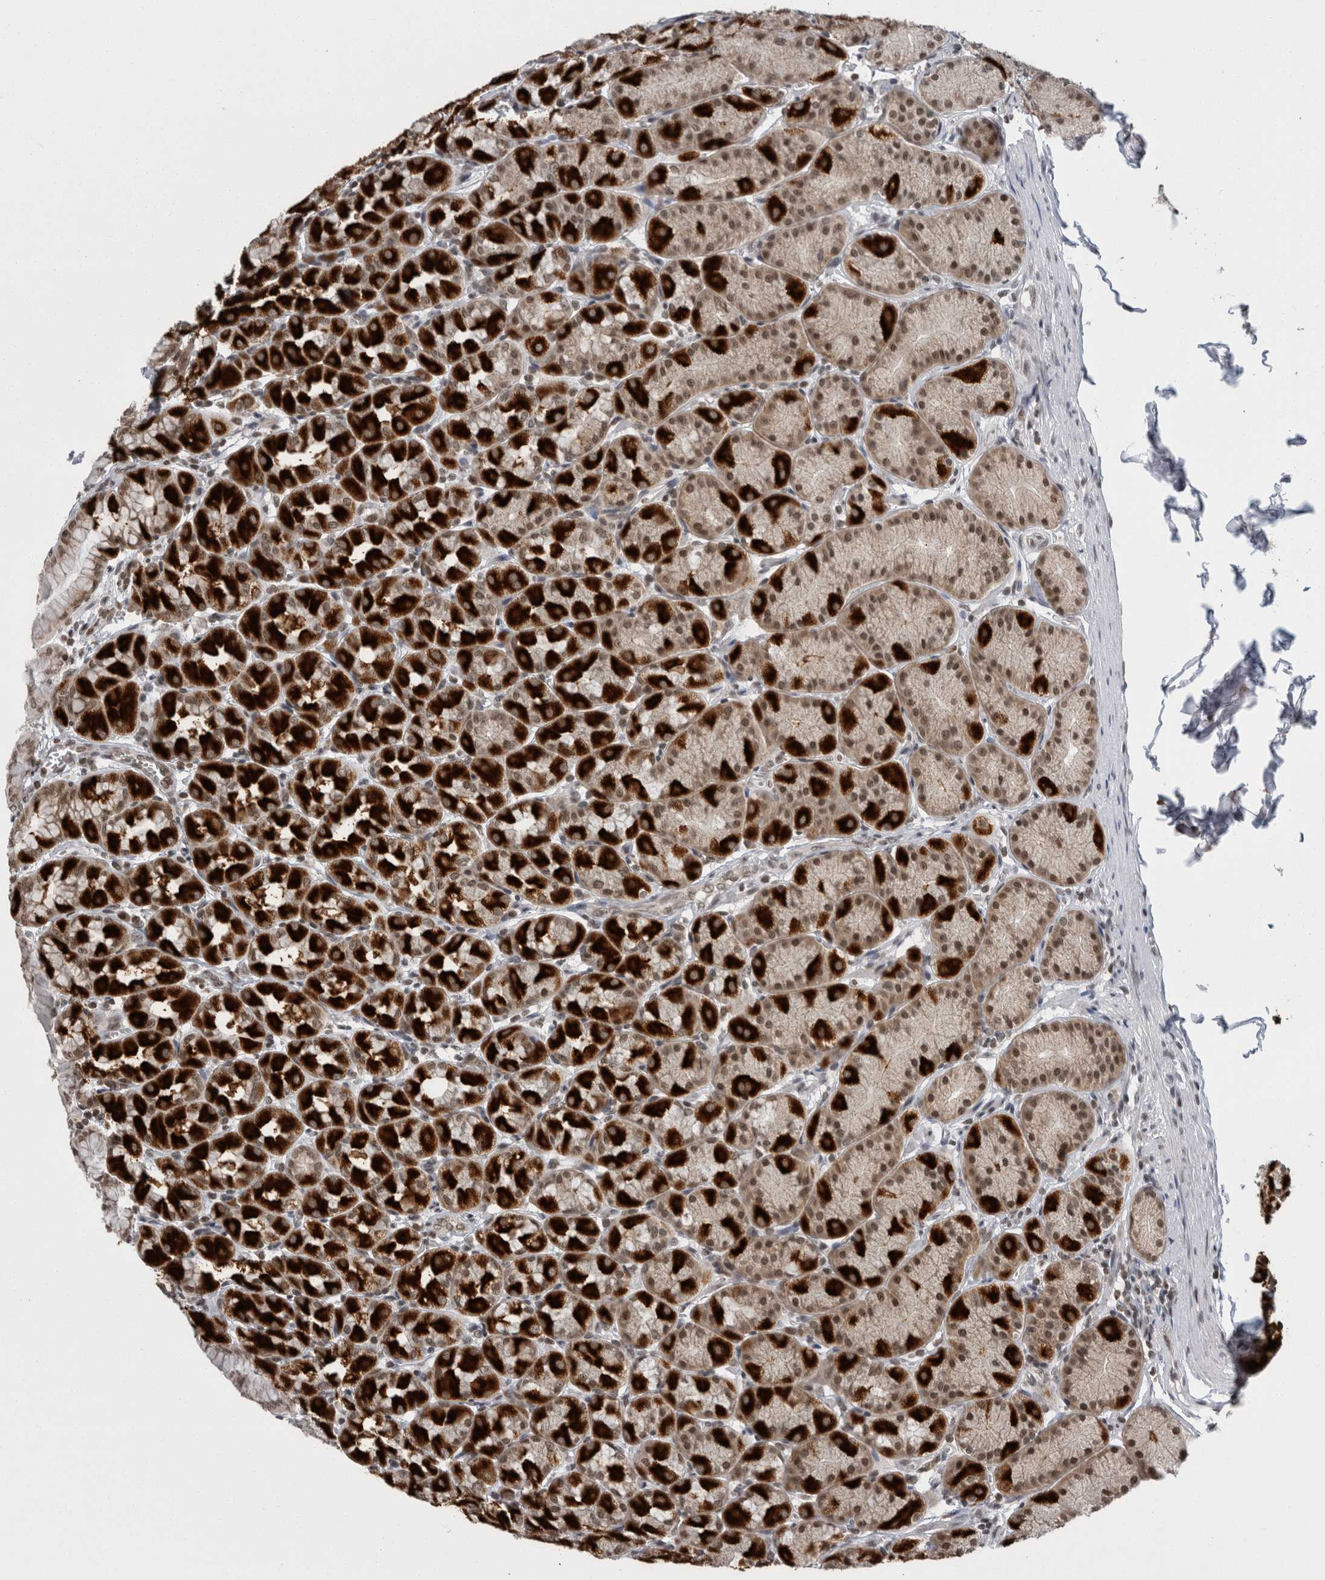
{"staining": {"intensity": "strong", "quantity": "25%-75%", "location": "cytoplasmic/membranous,nuclear"}, "tissue": "stomach", "cell_type": "Glandular cells", "image_type": "normal", "snomed": [{"axis": "morphology", "description": "Normal tissue, NOS"}, {"axis": "topography", "description": "Stomach"}], "caption": "An immunohistochemistry image of normal tissue is shown. Protein staining in brown shows strong cytoplasmic/membranous,nuclear positivity in stomach within glandular cells. (DAB (3,3'-diaminobenzidine) IHC, brown staining for protein, blue staining for nuclei).", "gene": "ZBTB11", "patient": {"sex": "male", "age": 42}}